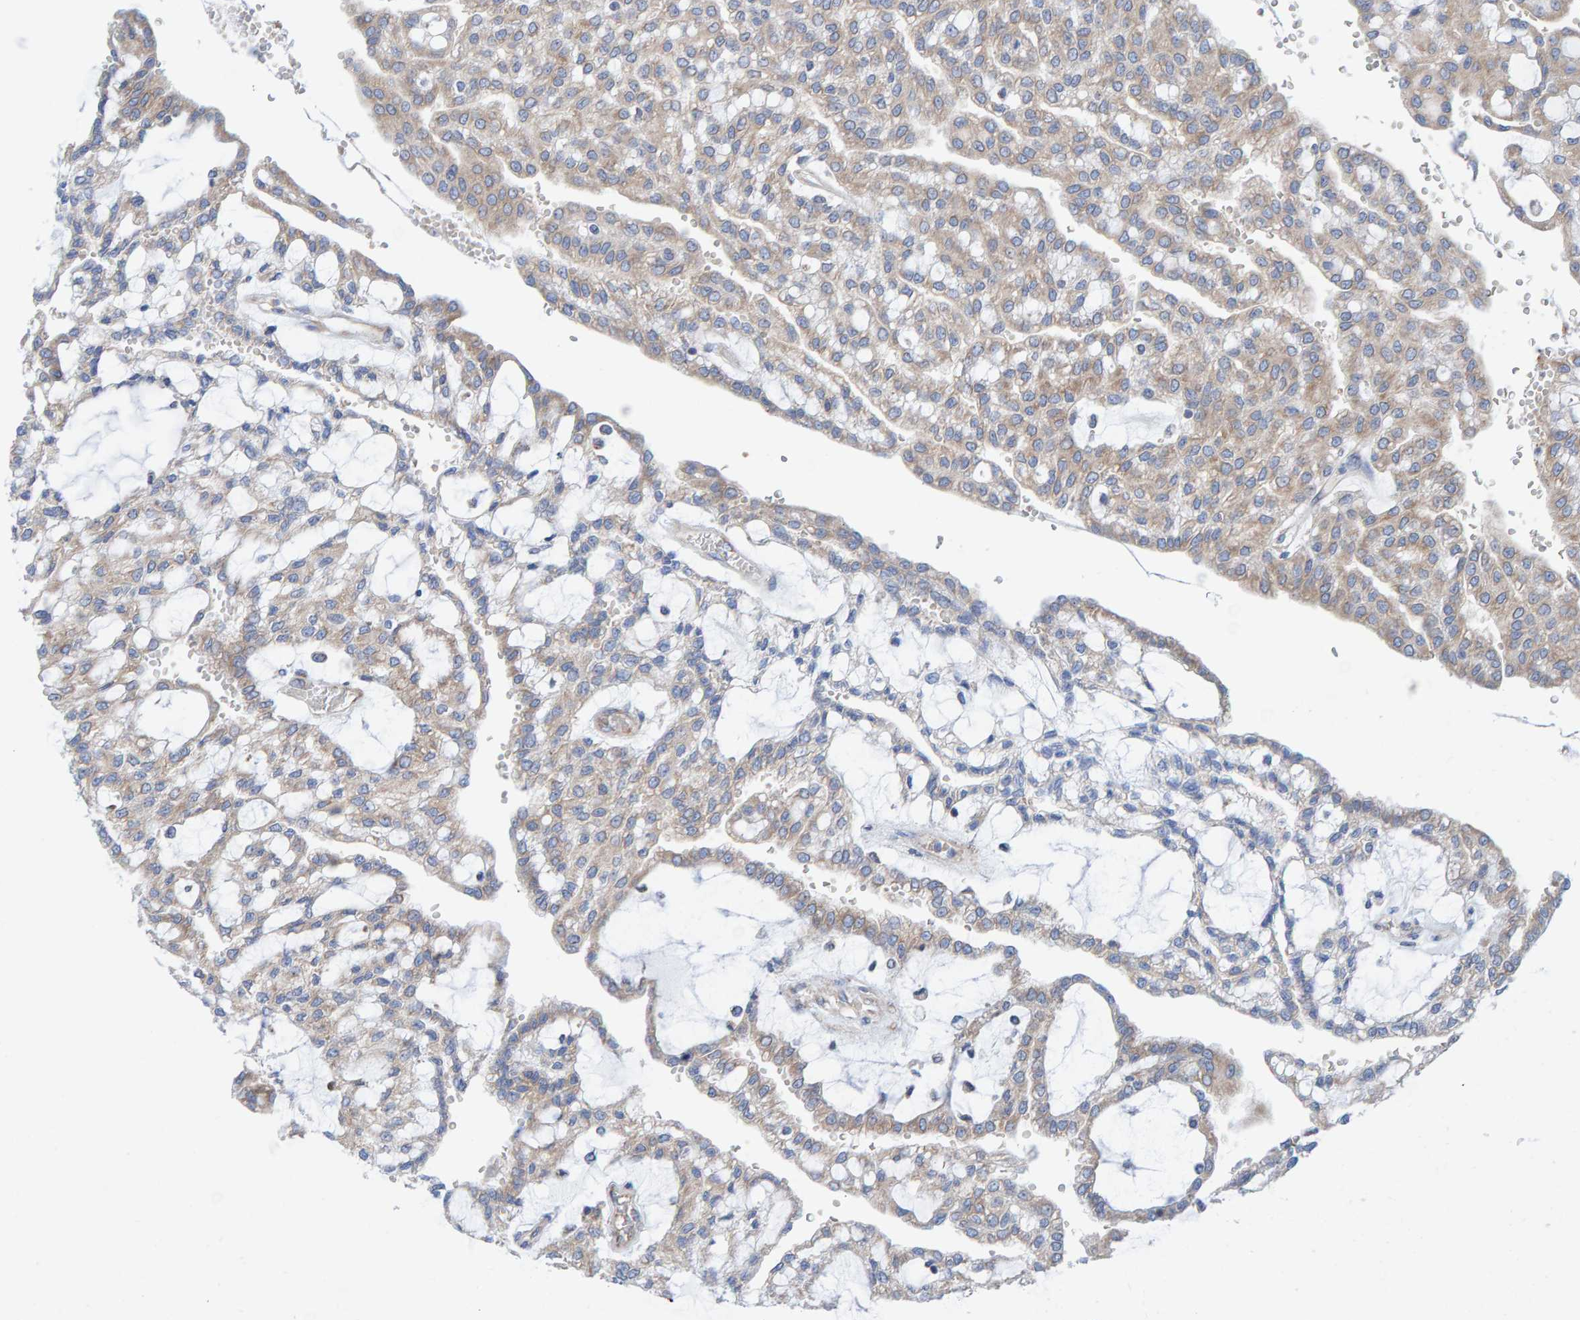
{"staining": {"intensity": "weak", "quantity": "<25%", "location": "cytoplasmic/membranous"}, "tissue": "renal cancer", "cell_type": "Tumor cells", "image_type": "cancer", "snomed": [{"axis": "morphology", "description": "Adenocarcinoma, NOS"}, {"axis": "topography", "description": "Kidney"}], "caption": "Human renal adenocarcinoma stained for a protein using immunohistochemistry reveals no staining in tumor cells.", "gene": "CDK5RAP3", "patient": {"sex": "male", "age": 63}}